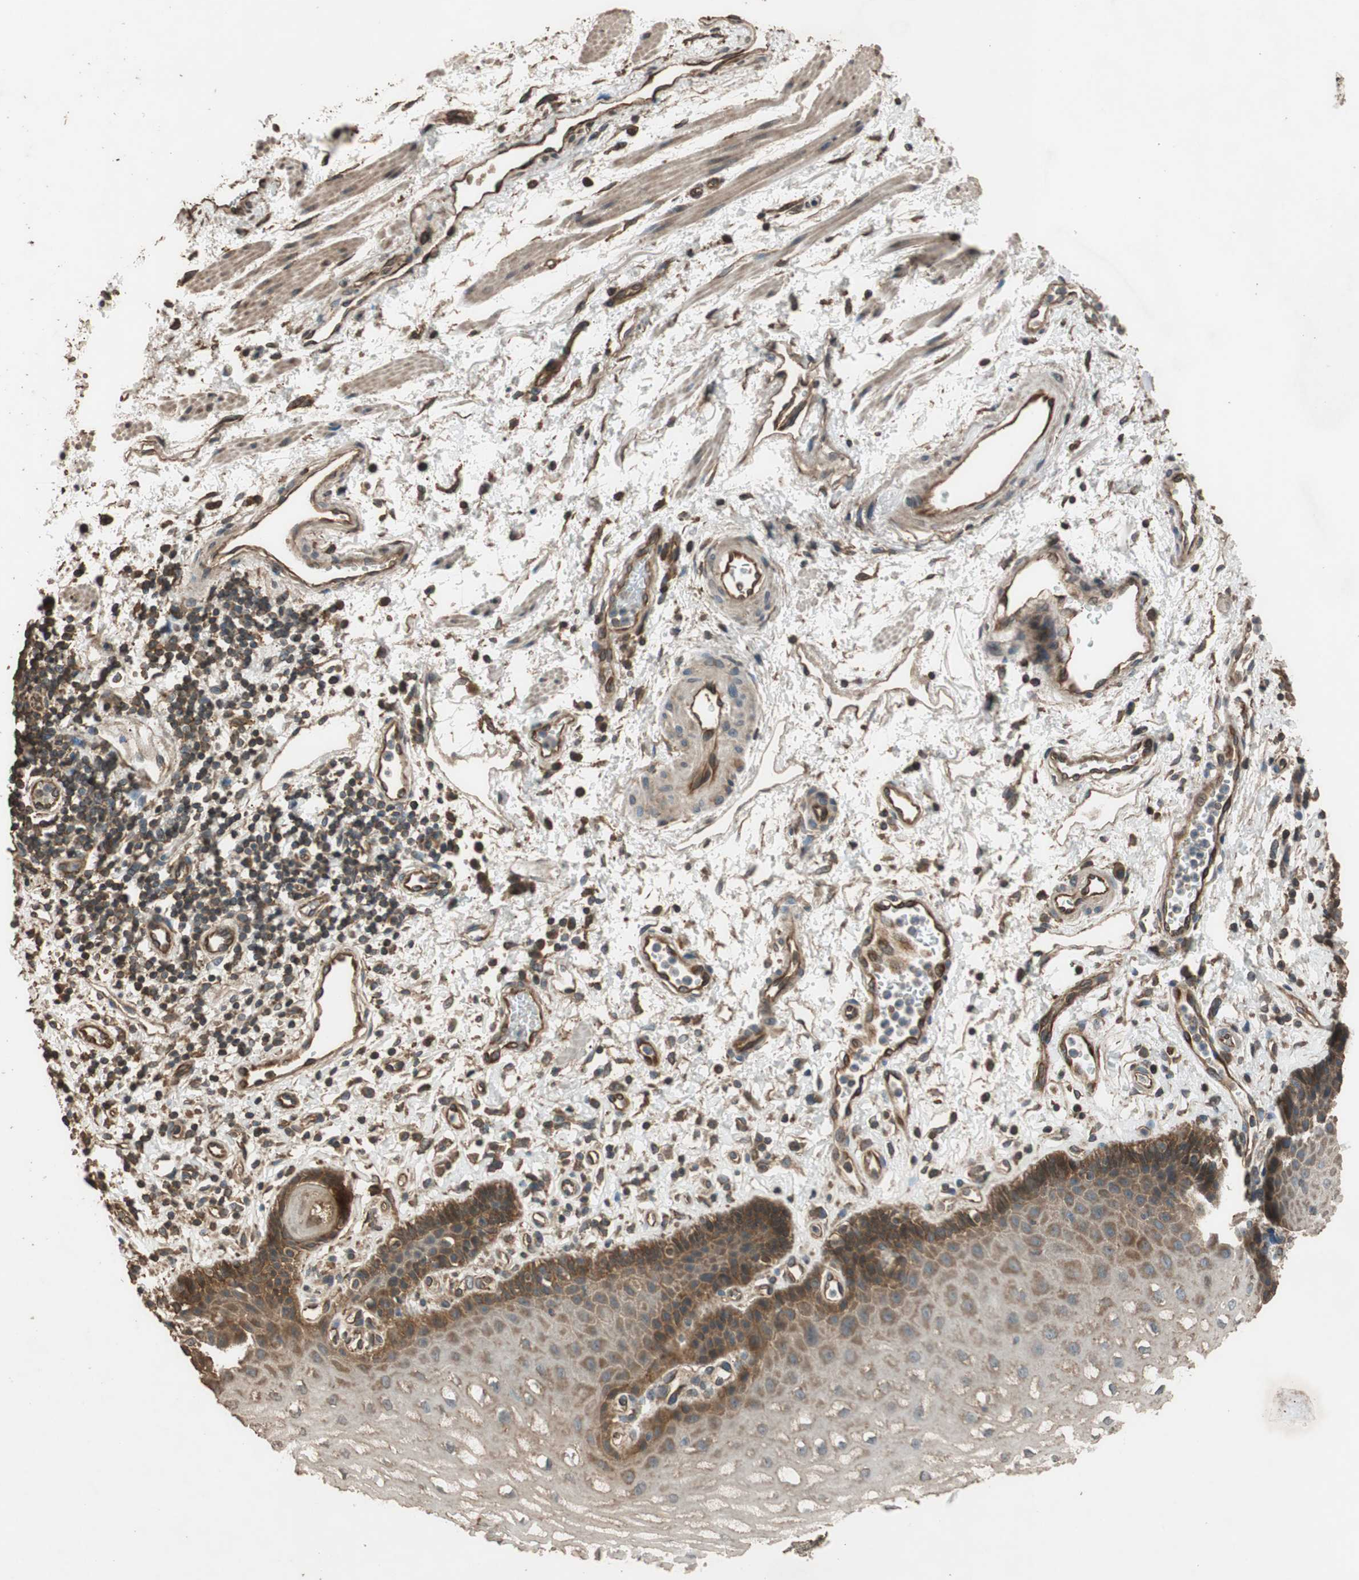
{"staining": {"intensity": "moderate", "quantity": "25%-75%", "location": "cytoplasmic/membranous"}, "tissue": "esophagus", "cell_type": "Squamous epithelial cells", "image_type": "normal", "snomed": [{"axis": "morphology", "description": "Normal tissue, NOS"}, {"axis": "topography", "description": "Esophagus"}], "caption": "The image reveals staining of normal esophagus, revealing moderate cytoplasmic/membranous protein staining (brown color) within squamous epithelial cells.", "gene": "MST1R", "patient": {"sex": "male", "age": 54}}